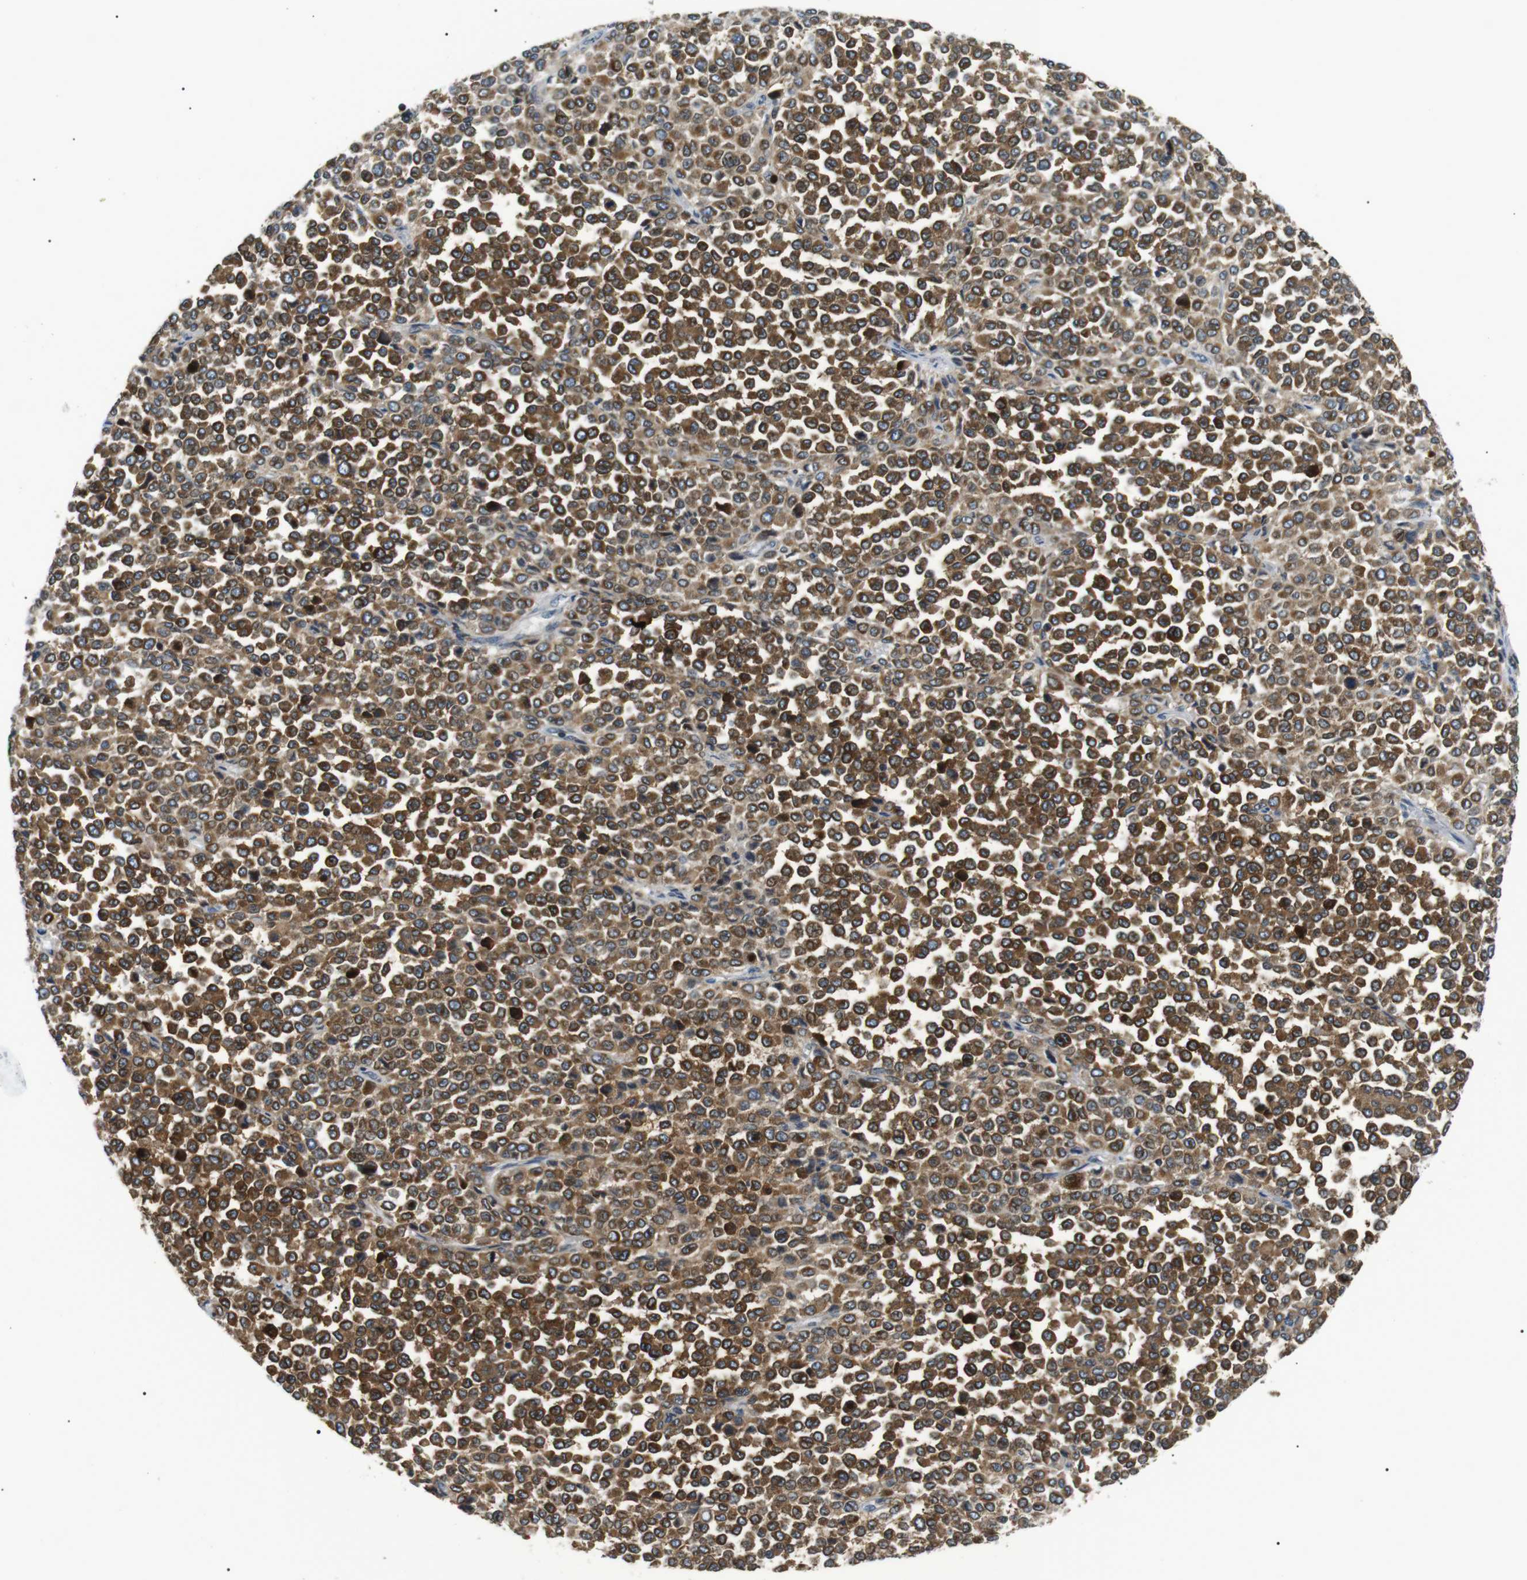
{"staining": {"intensity": "strong", "quantity": ">75%", "location": "cytoplasmic/membranous"}, "tissue": "melanoma", "cell_type": "Tumor cells", "image_type": "cancer", "snomed": [{"axis": "morphology", "description": "Malignant melanoma, Metastatic site"}, {"axis": "topography", "description": "Pancreas"}], "caption": "Immunohistochemistry histopathology image of melanoma stained for a protein (brown), which shows high levels of strong cytoplasmic/membranous expression in approximately >75% of tumor cells.", "gene": "RAB9A", "patient": {"sex": "female", "age": 30}}